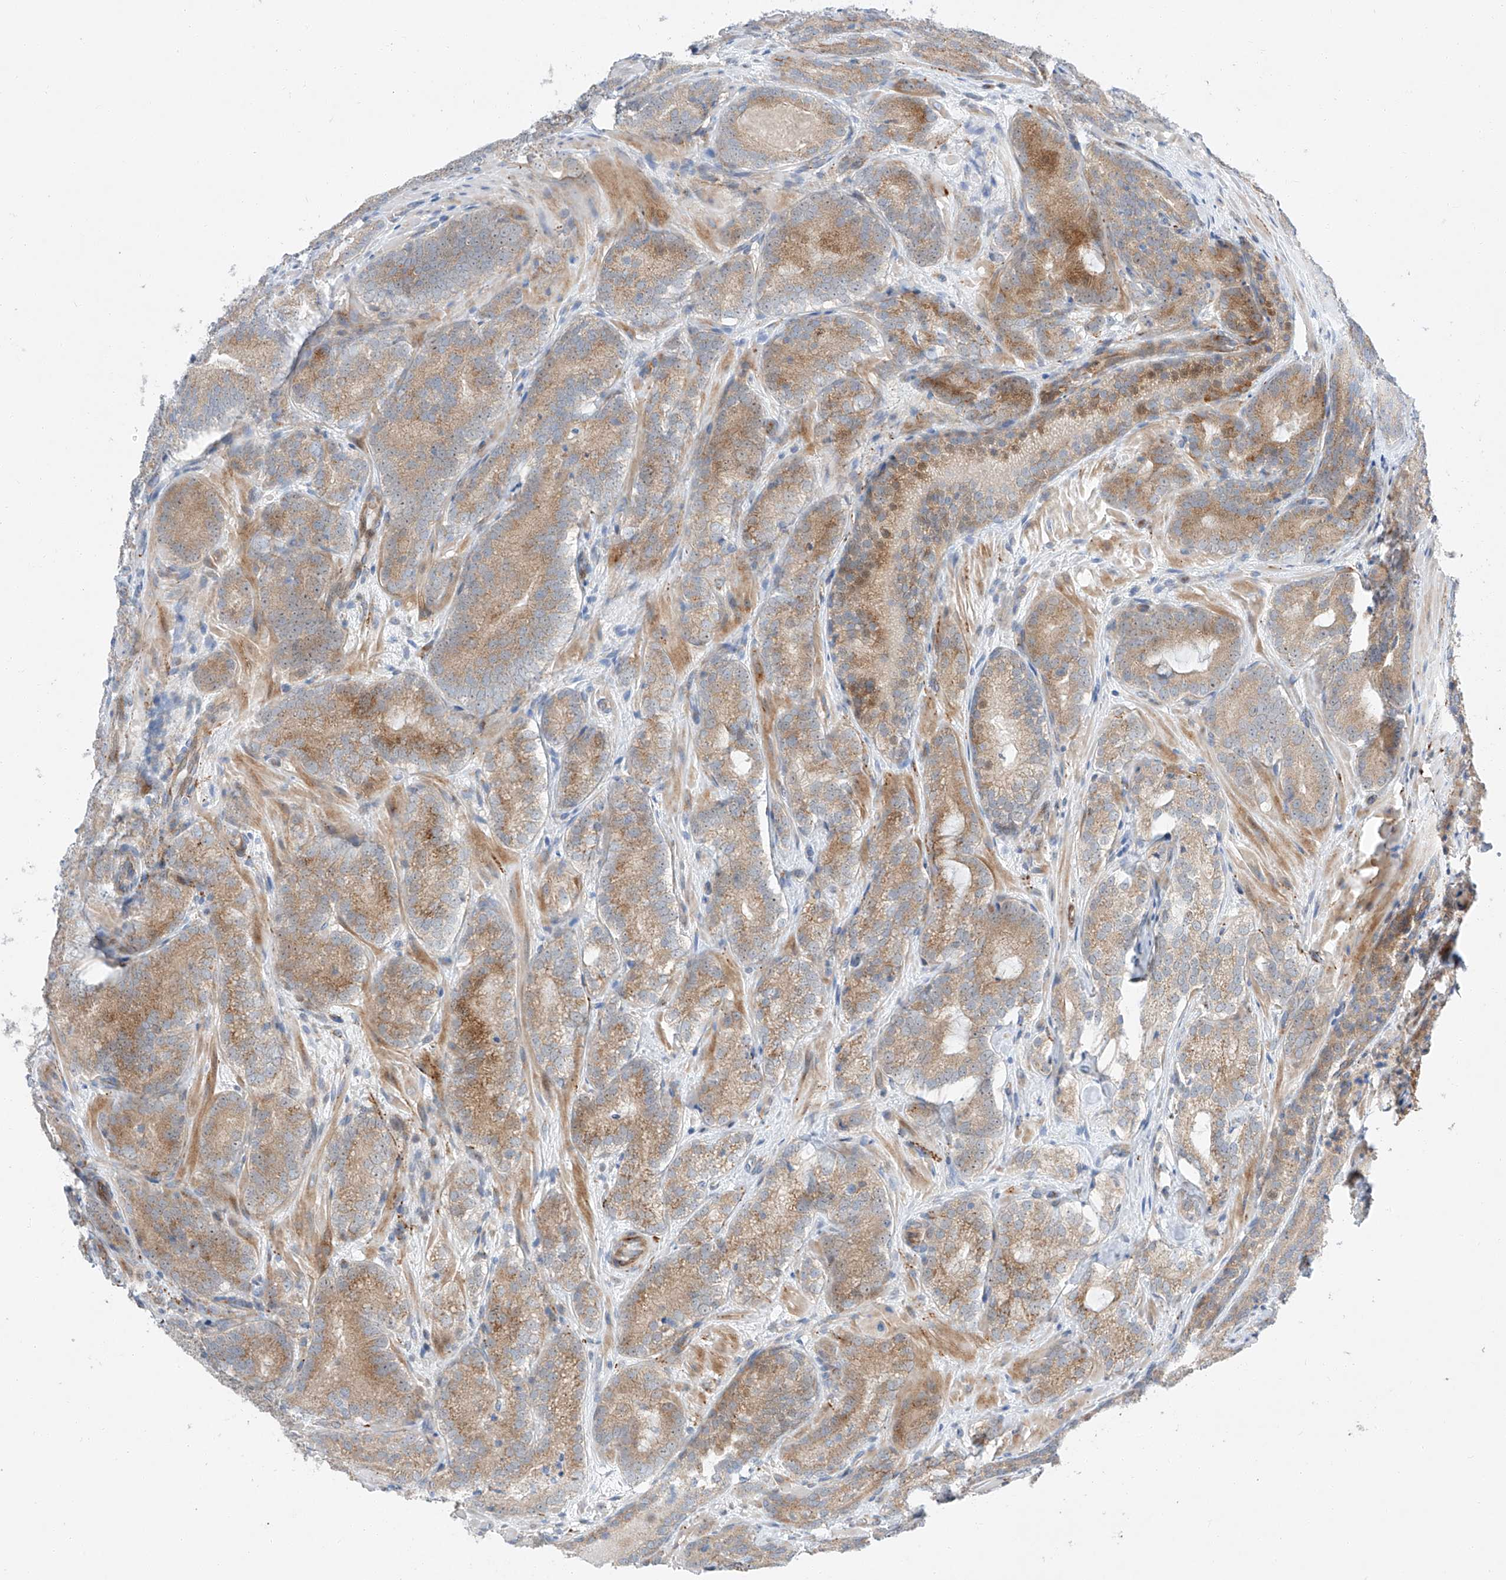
{"staining": {"intensity": "moderate", "quantity": ">75%", "location": "cytoplasmic/membranous,nuclear"}, "tissue": "prostate cancer", "cell_type": "Tumor cells", "image_type": "cancer", "snomed": [{"axis": "morphology", "description": "Adenocarcinoma, High grade"}, {"axis": "topography", "description": "Prostate"}], "caption": "Tumor cells exhibit moderate cytoplasmic/membranous and nuclear staining in about >75% of cells in prostate cancer (adenocarcinoma (high-grade)).", "gene": "CLDND1", "patient": {"sex": "male", "age": 57}}